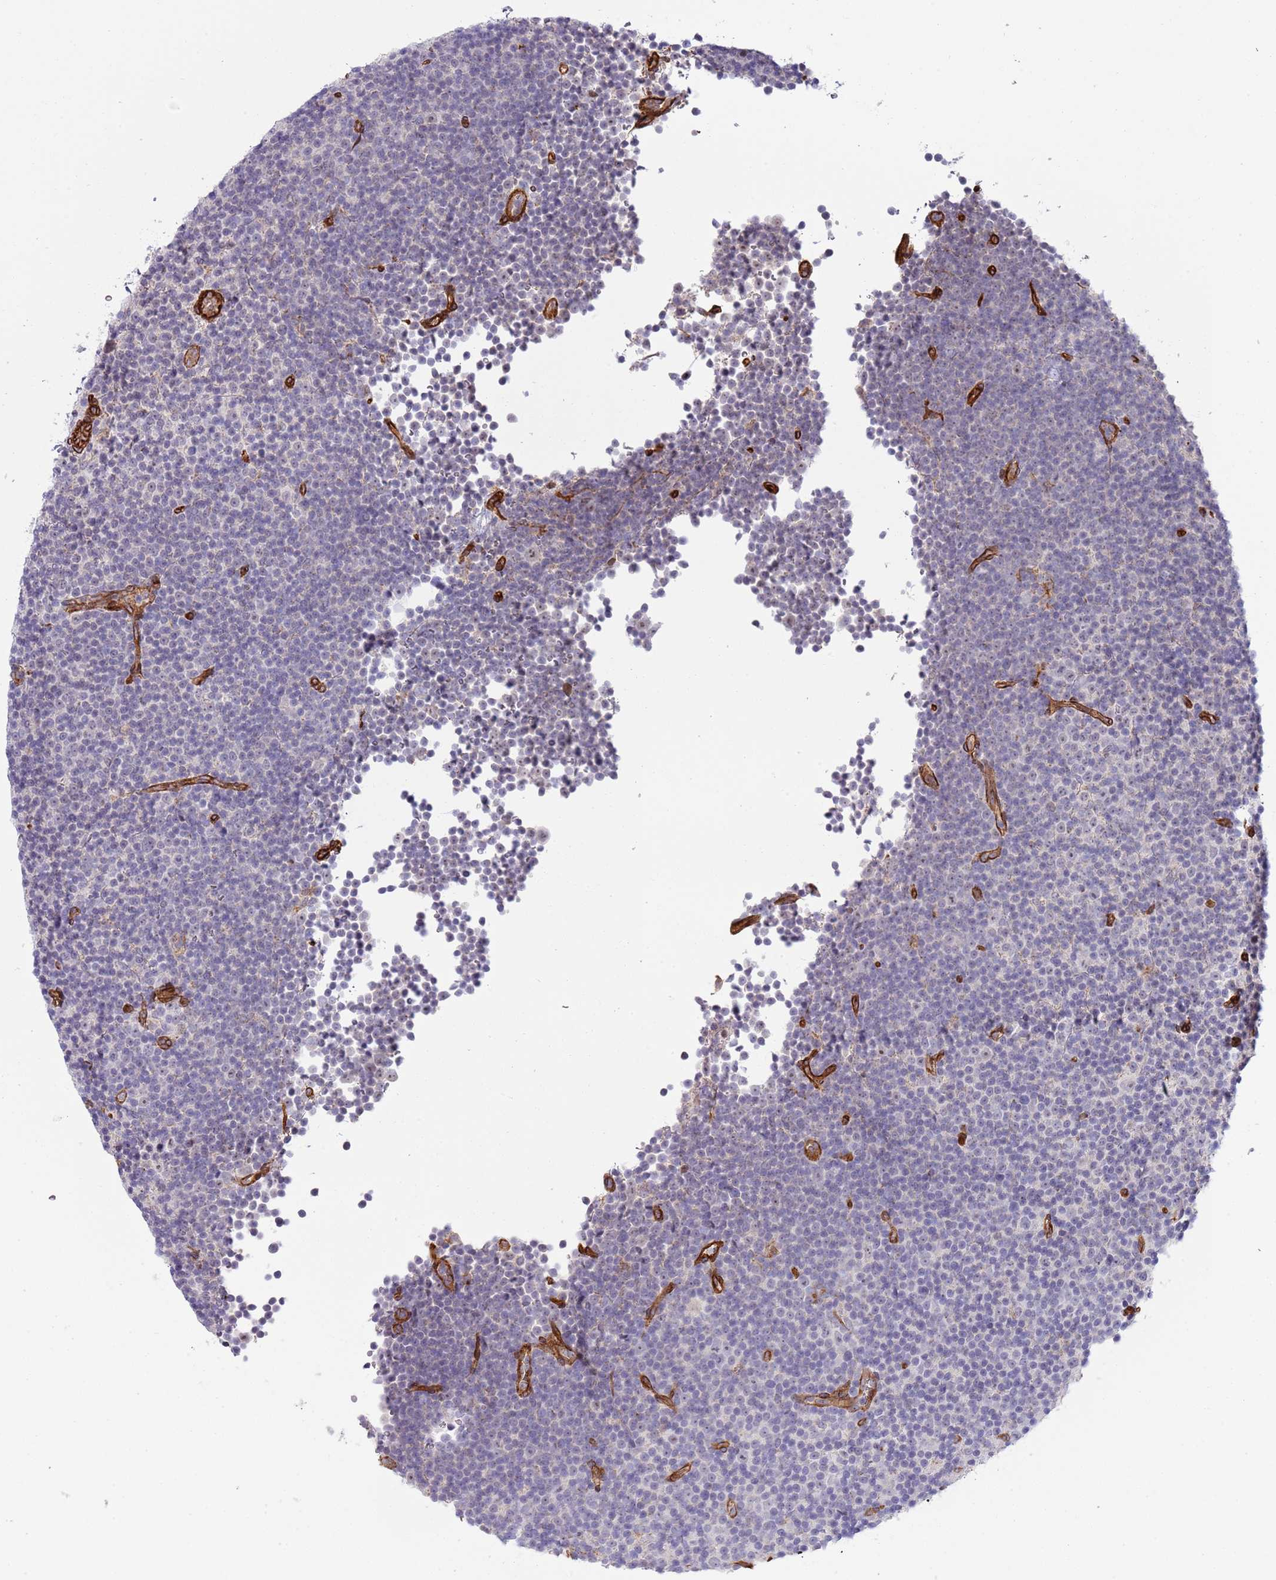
{"staining": {"intensity": "negative", "quantity": "none", "location": "none"}, "tissue": "lymphoma", "cell_type": "Tumor cells", "image_type": "cancer", "snomed": [{"axis": "morphology", "description": "Malignant lymphoma, non-Hodgkin's type, Low grade"}, {"axis": "topography", "description": "Lymph node"}], "caption": "This is an immunohistochemistry photomicrograph of human low-grade malignant lymphoma, non-Hodgkin's type. There is no staining in tumor cells.", "gene": "NEK3", "patient": {"sex": "female", "age": 67}}